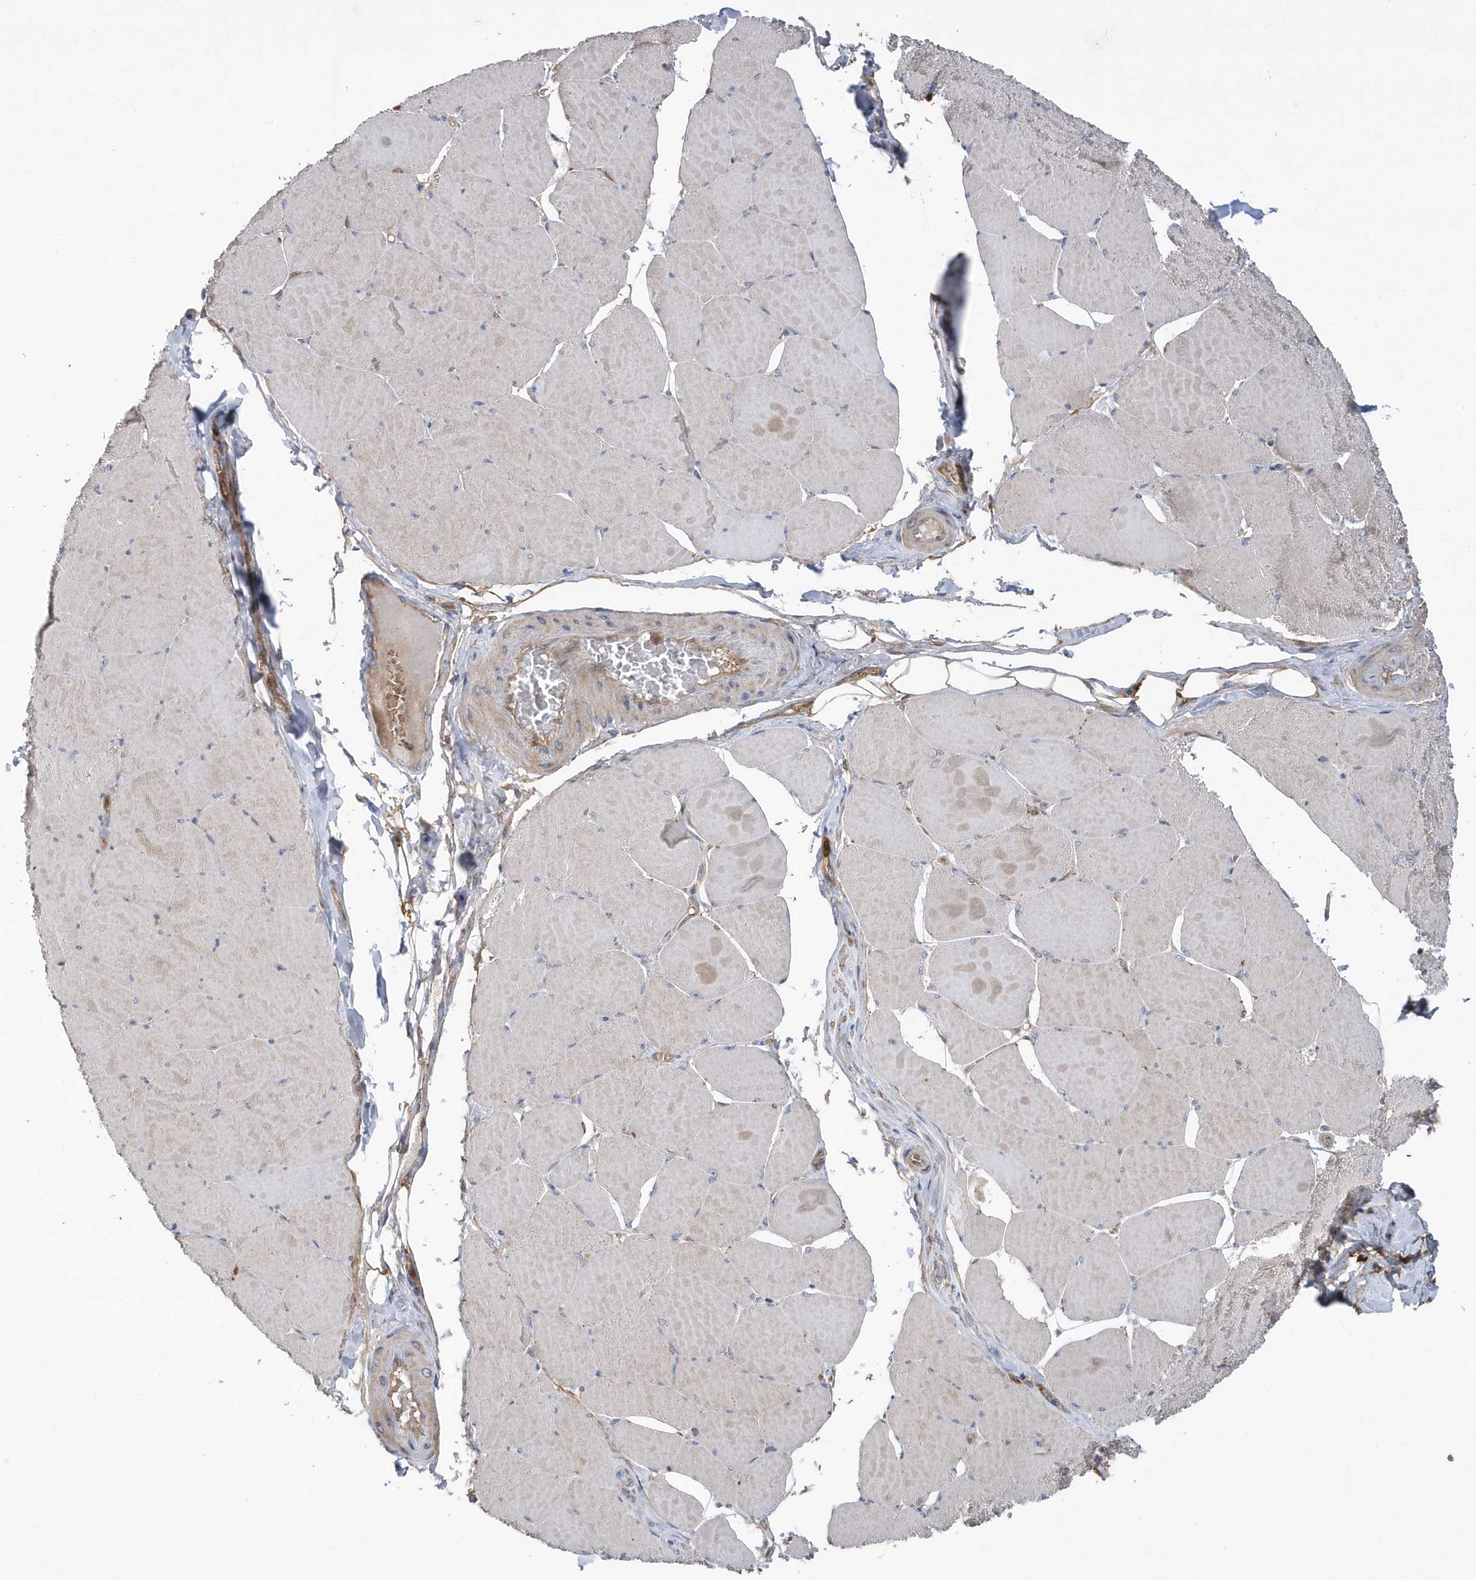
{"staining": {"intensity": "weak", "quantity": "25%-75%", "location": "cytoplasmic/membranous"}, "tissue": "skeletal muscle", "cell_type": "Myocytes", "image_type": "normal", "snomed": [{"axis": "morphology", "description": "Normal tissue, NOS"}, {"axis": "topography", "description": "Skeletal muscle"}, {"axis": "topography", "description": "Head-Neck"}], "caption": "This photomicrograph displays IHC staining of unremarkable human skeletal muscle, with low weak cytoplasmic/membranous staining in about 25%-75% of myocytes.", "gene": "PAICS", "patient": {"sex": "male", "age": 66}}